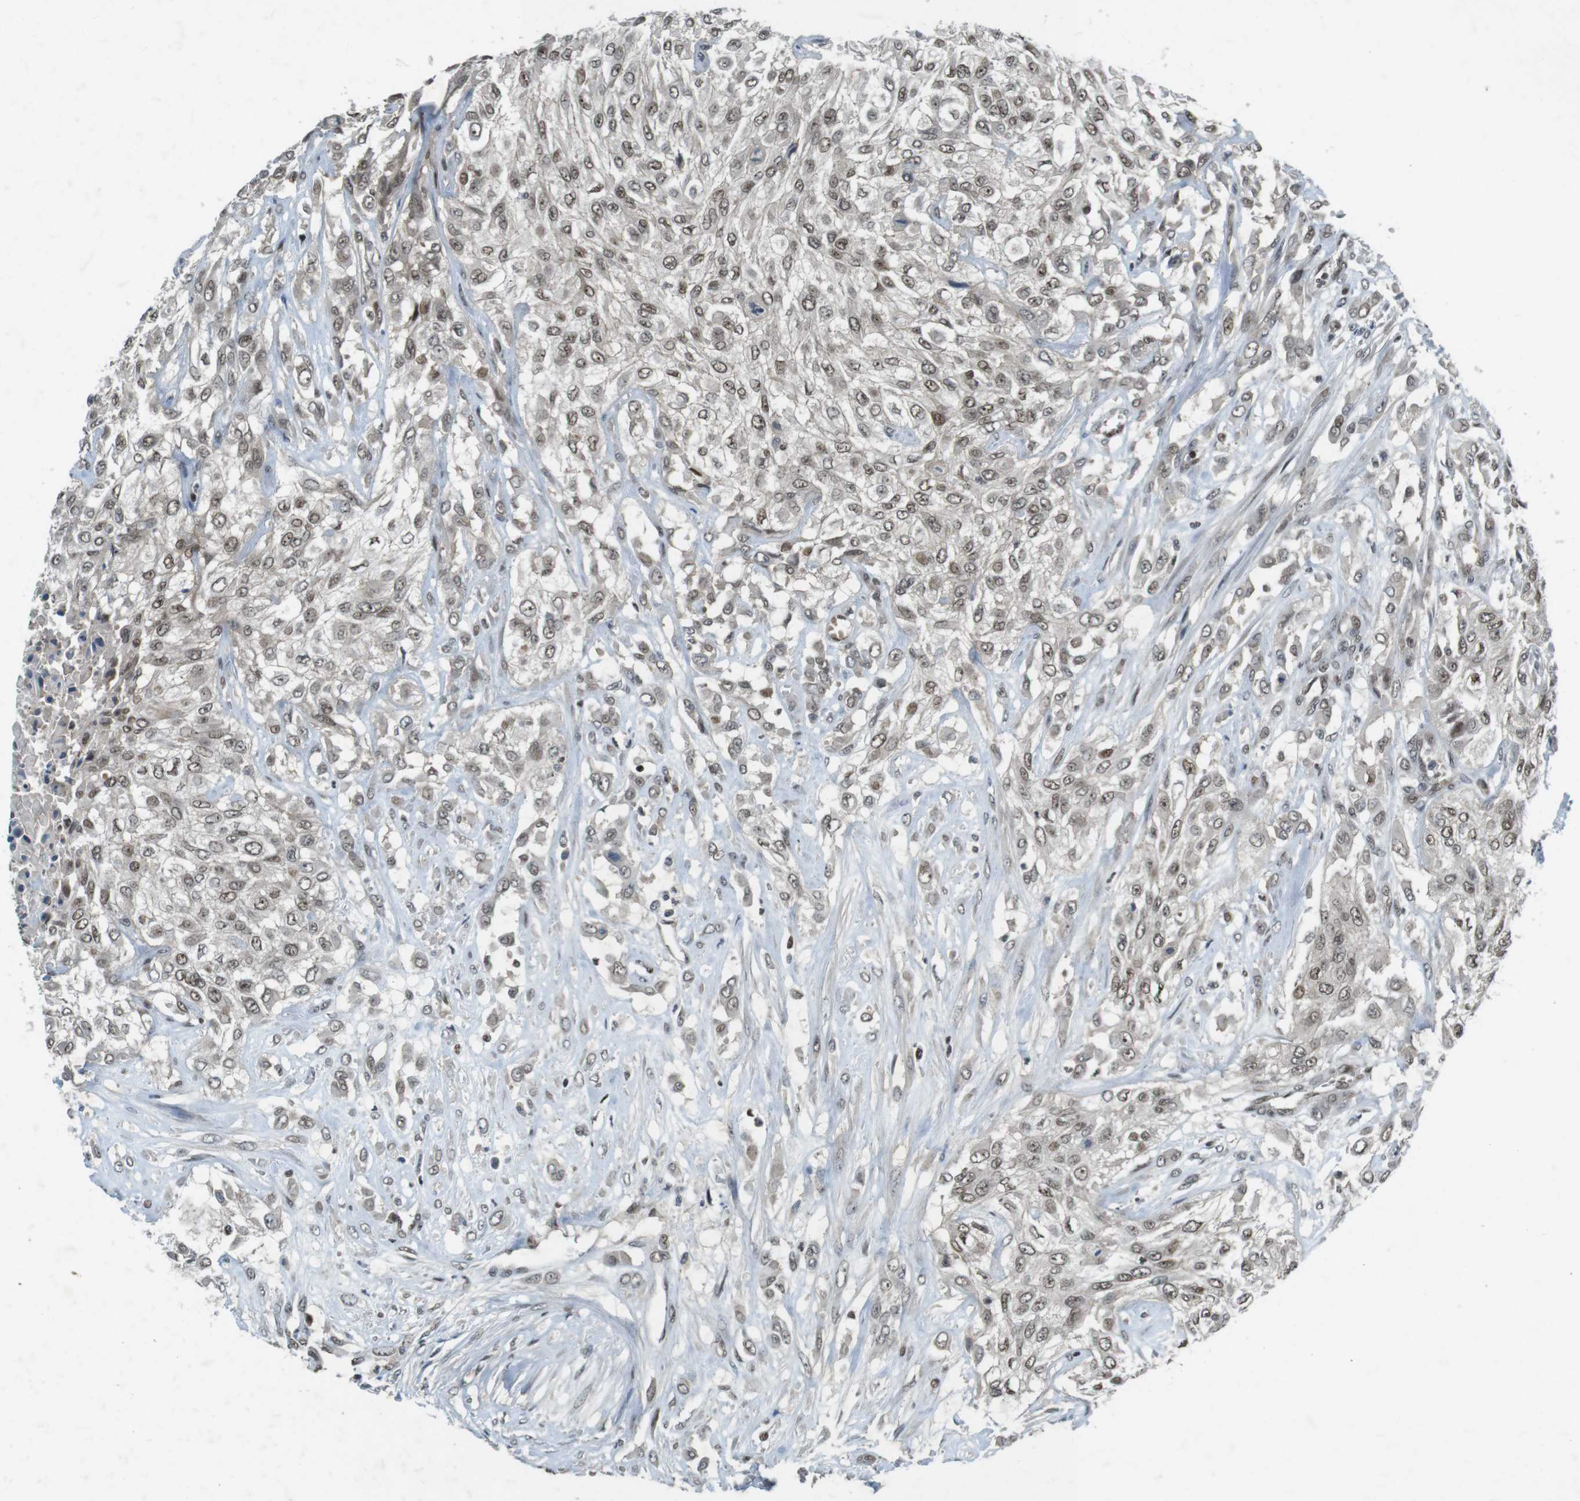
{"staining": {"intensity": "moderate", "quantity": ">75%", "location": "nuclear"}, "tissue": "urothelial cancer", "cell_type": "Tumor cells", "image_type": "cancer", "snomed": [{"axis": "morphology", "description": "Urothelial carcinoma, High grade"}, {"axis": "topography", "description": "Urinary bladder"}], "caption": "Immunohistochemical staining of human urothelial carcinoma (high-grade) reveals medium levels of moderate nuclear staining in approximately >75% of tumor cells.", "gene": "MAPKAPK5", "patient": {"sex": "male", "age": 57}}